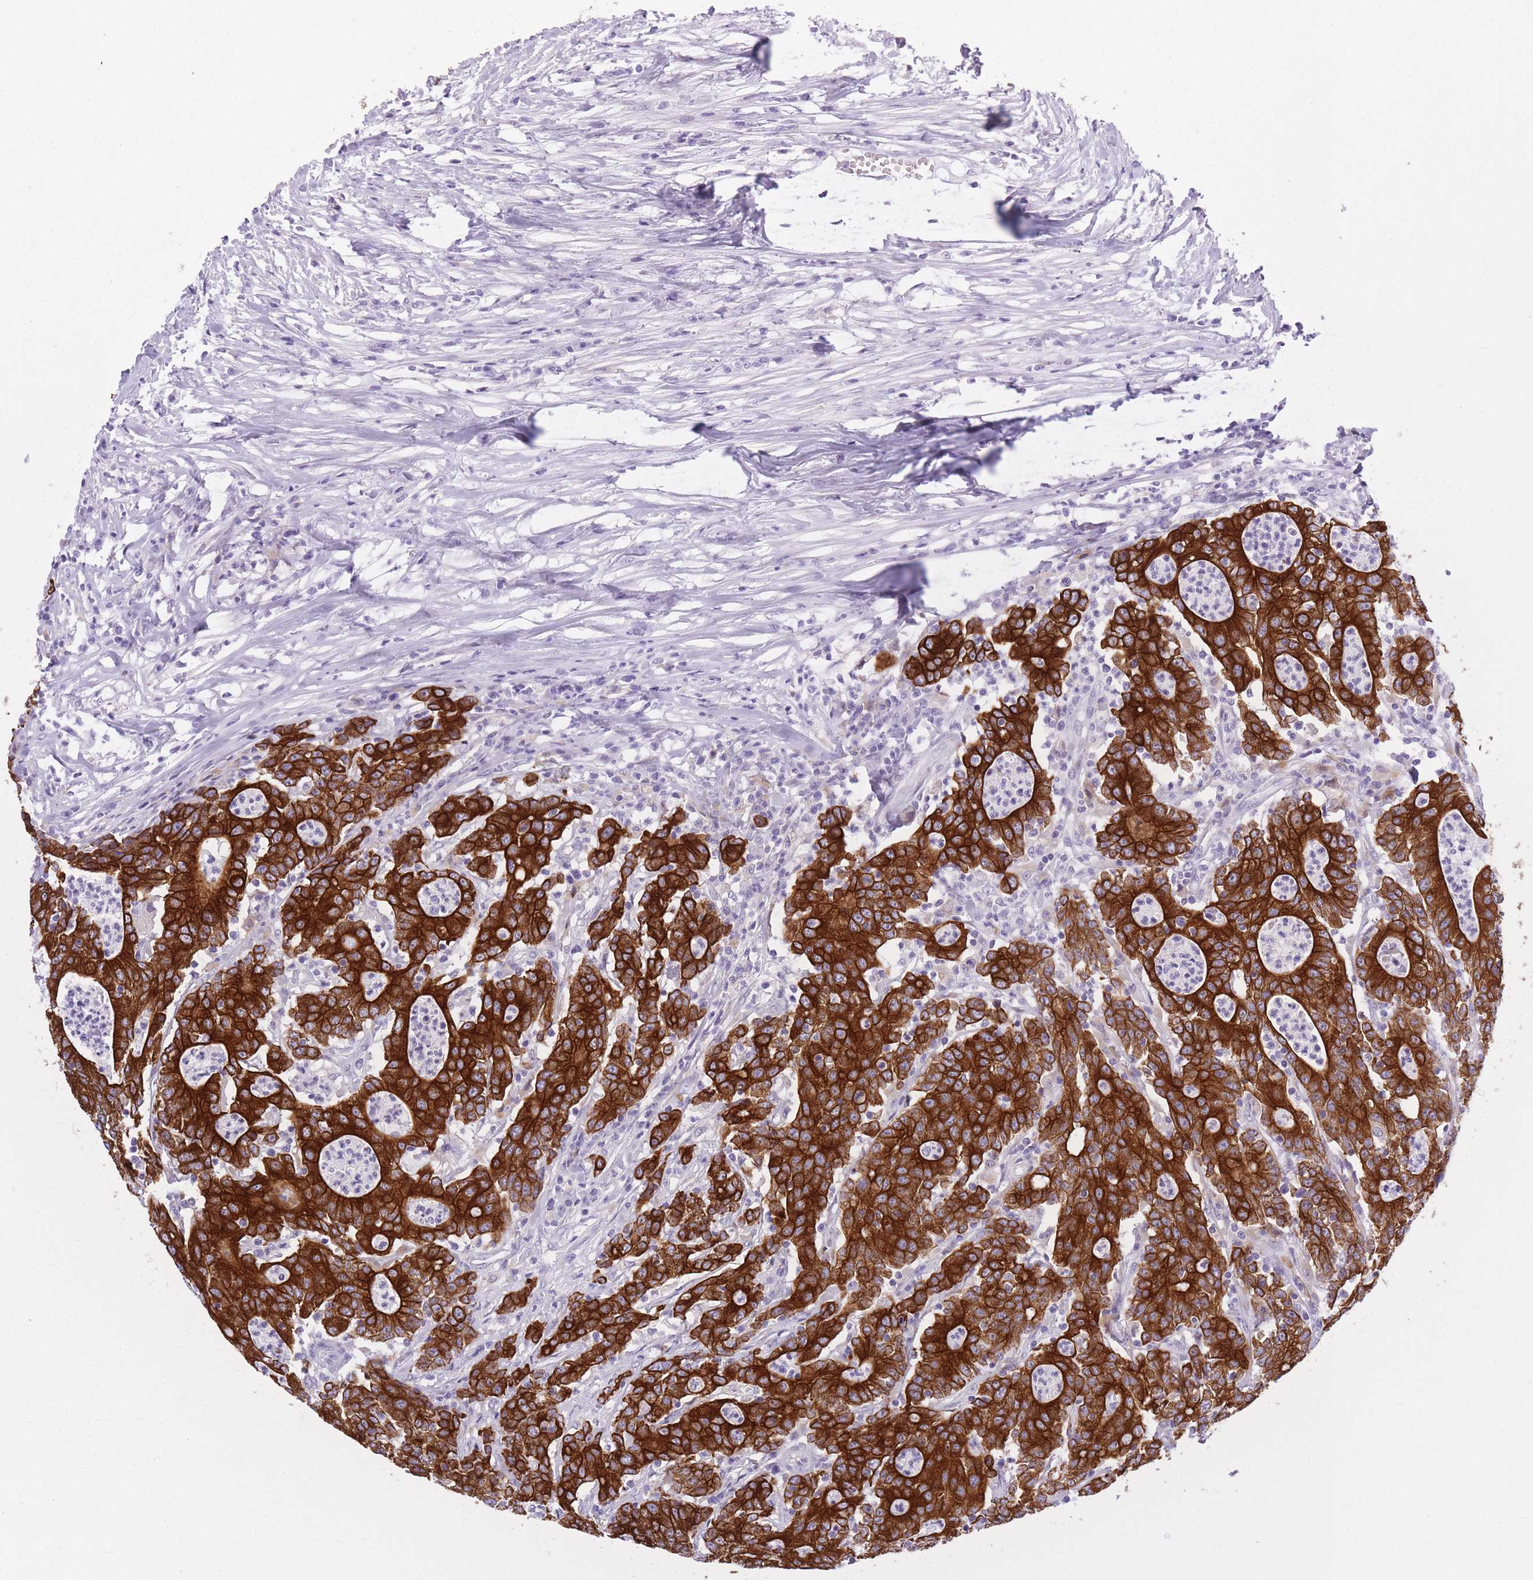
{"staining": {"intensity": "strong", "quantity": ">75%", "location": "cytoplasmic/membranous"}, "tissue": "colorectal cancer", "cell_type": "Tumor cells", "image_type": "cancer", "snomed": [{"axis": "morphology", "description": "Adenocarcinoma, NOS"}, {"axis": "topography", "description": "Colon"}], "caption": "Colorectal cancer (adenocarcinoma) tissue shows strong cytoplasmic/membranous expression in approximately >75% of tumor cells", "gene": "RADX", "patient": {"sex": "male", "age": 83}}